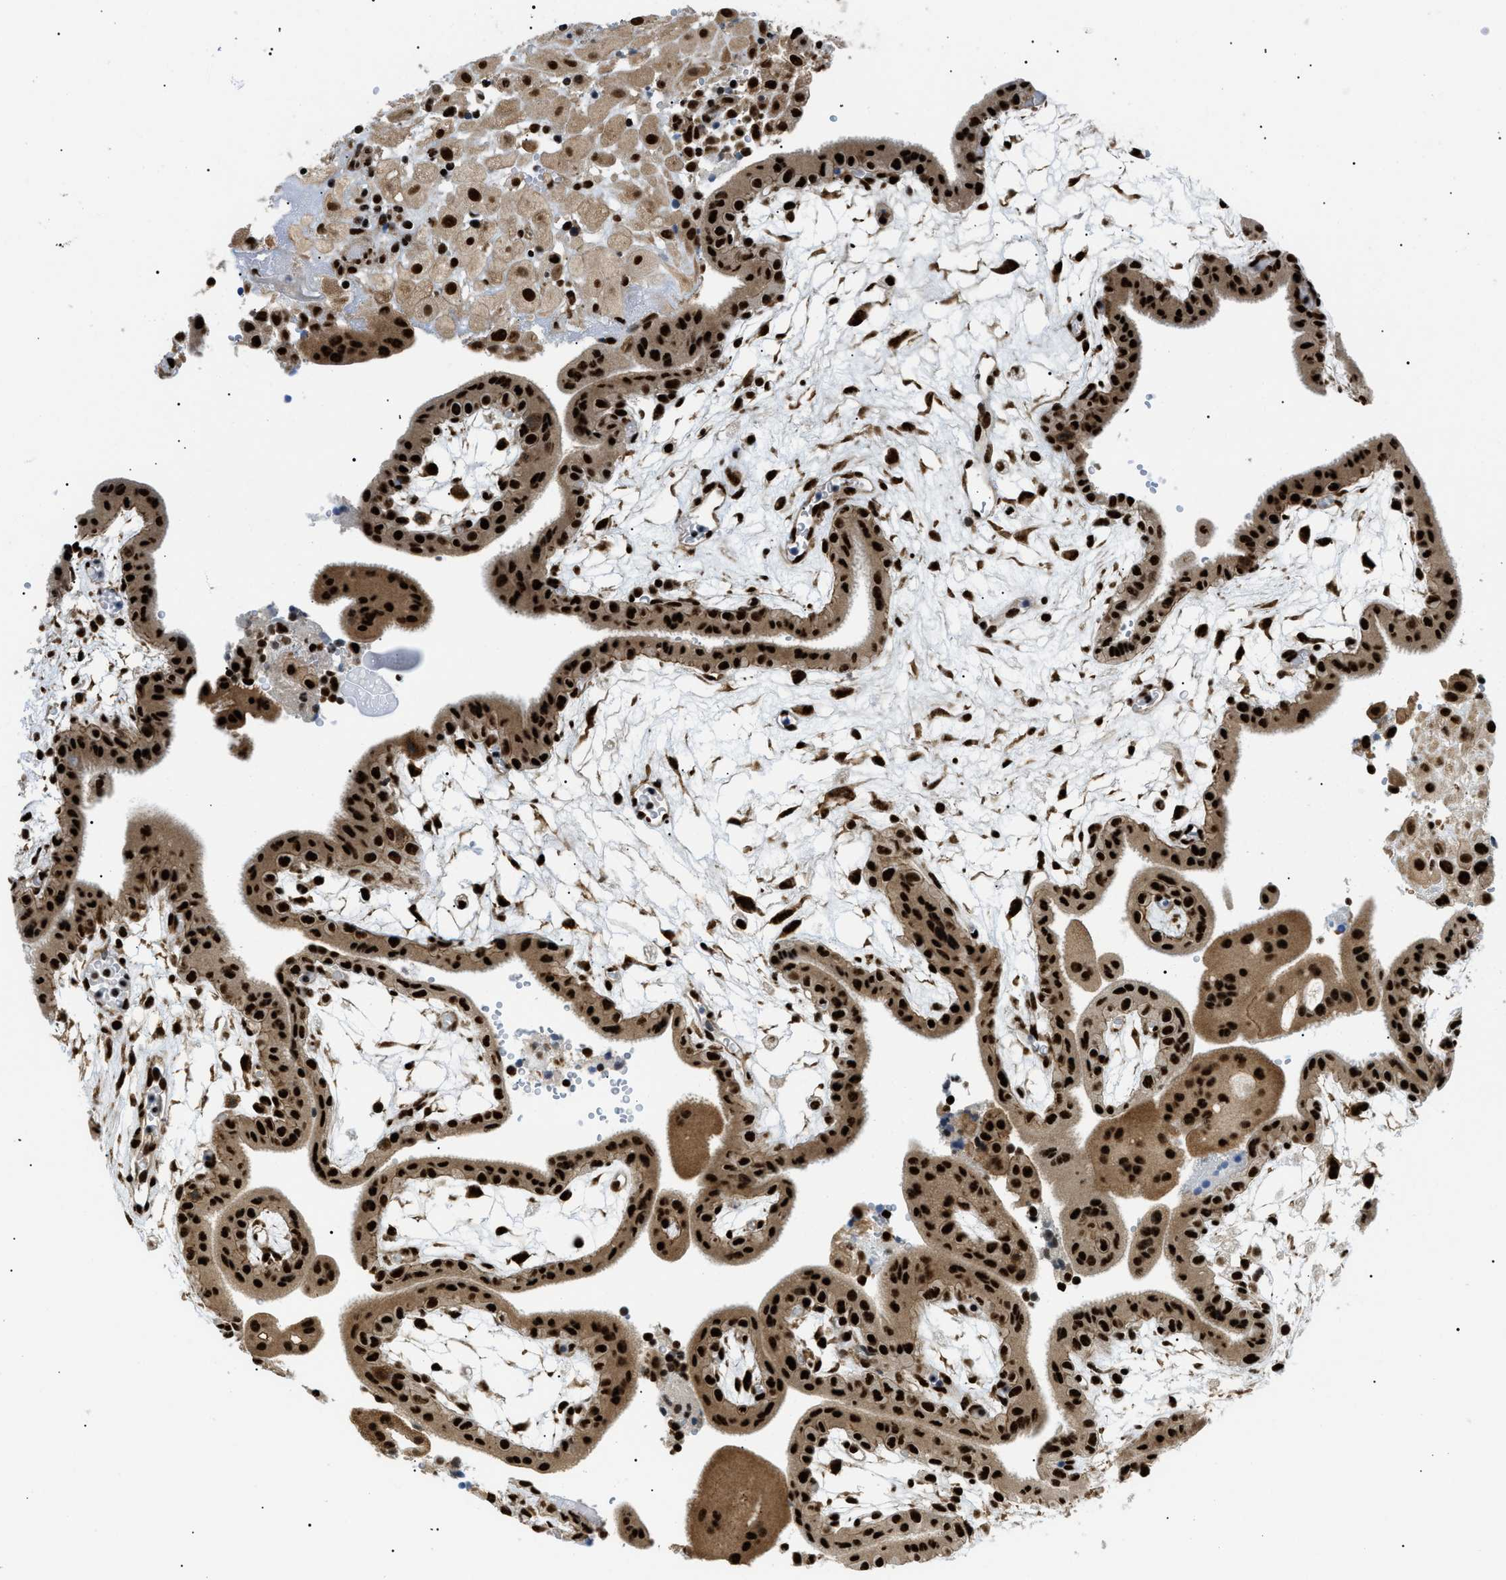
{"staining": {"intensity": "strong", "quantity": ">75%", "location": "cytoplasmic/membranous,nuclear"}, "tissue": "placenta", "cell_type": "Decidual cells", "image_type": "normal", "snomed": [{"axis": "morphology", "description": "Normal tissue, NOS"}, {"axis": "topography", "description": "Placenta"}], "caption": "Approximately >75% of decidual cells in benign human placenta exhibit strong cytoplasmic/membranous,nuclear protein positivity as visualized by brown immunohistochemical staining.", "gene": "CWC25", "patient": {"sex": "female", "age": 18}}